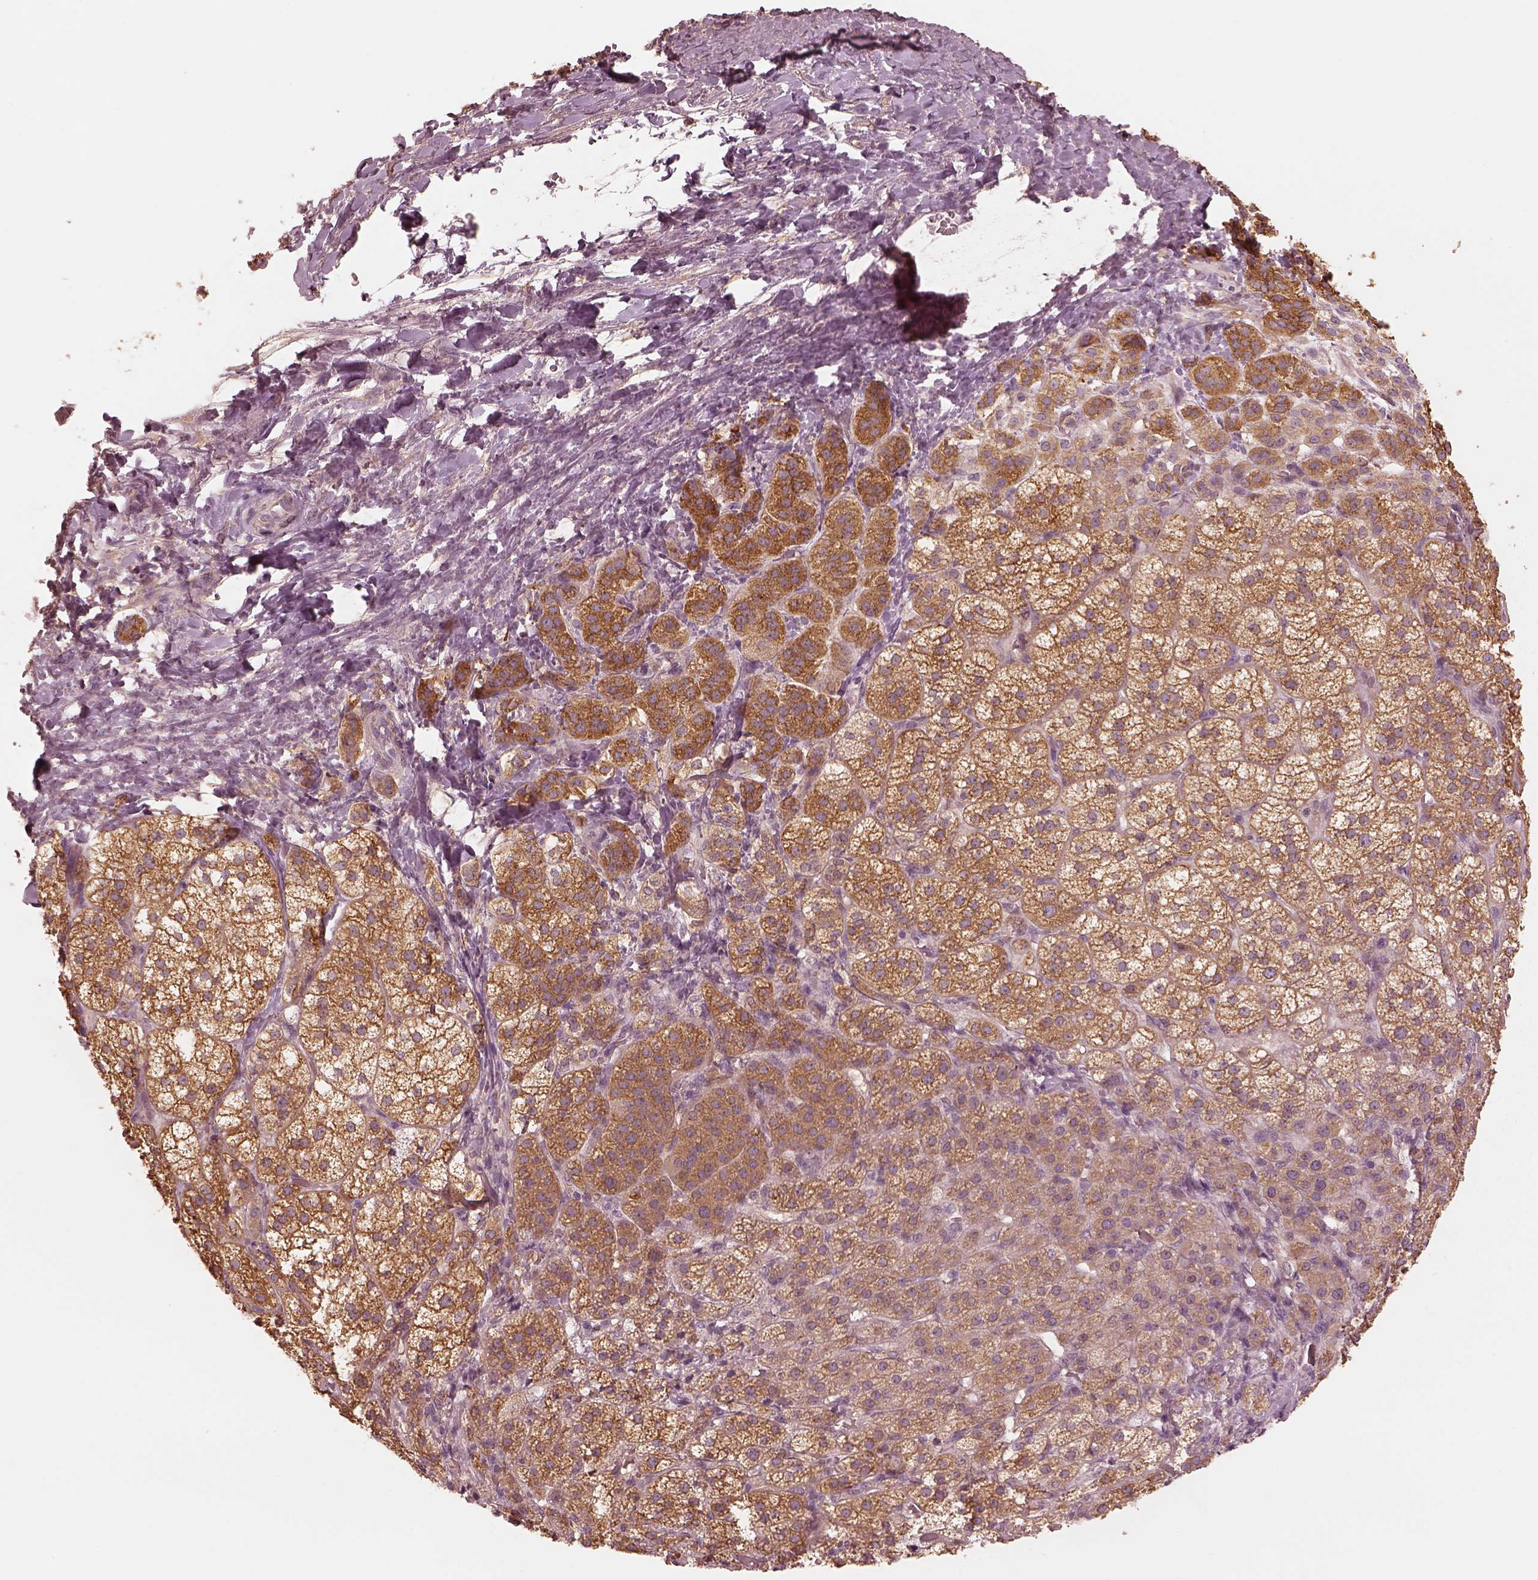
{"staining": {"intensity": "moderate", "quantity": ">75%", "location": "cytoplasmic/membranous"}, "tissue": "adrenal gland", "cell_type": "Glandular cells", "image_type": "normal", "snomed": [{"axis": "morphology", "description": "Normal tissue, NOS"}, {"axis": "topography", "description": "Adrenal gland"}], "caption": "This image shows IHC staining of unremarkable human adrenal gland, with medium moderate cytoplasmic/membranous positivity in about >75% of glandular cells.", "gene": "PRKACG", "patient": {"sex": "female", "age": 60}}